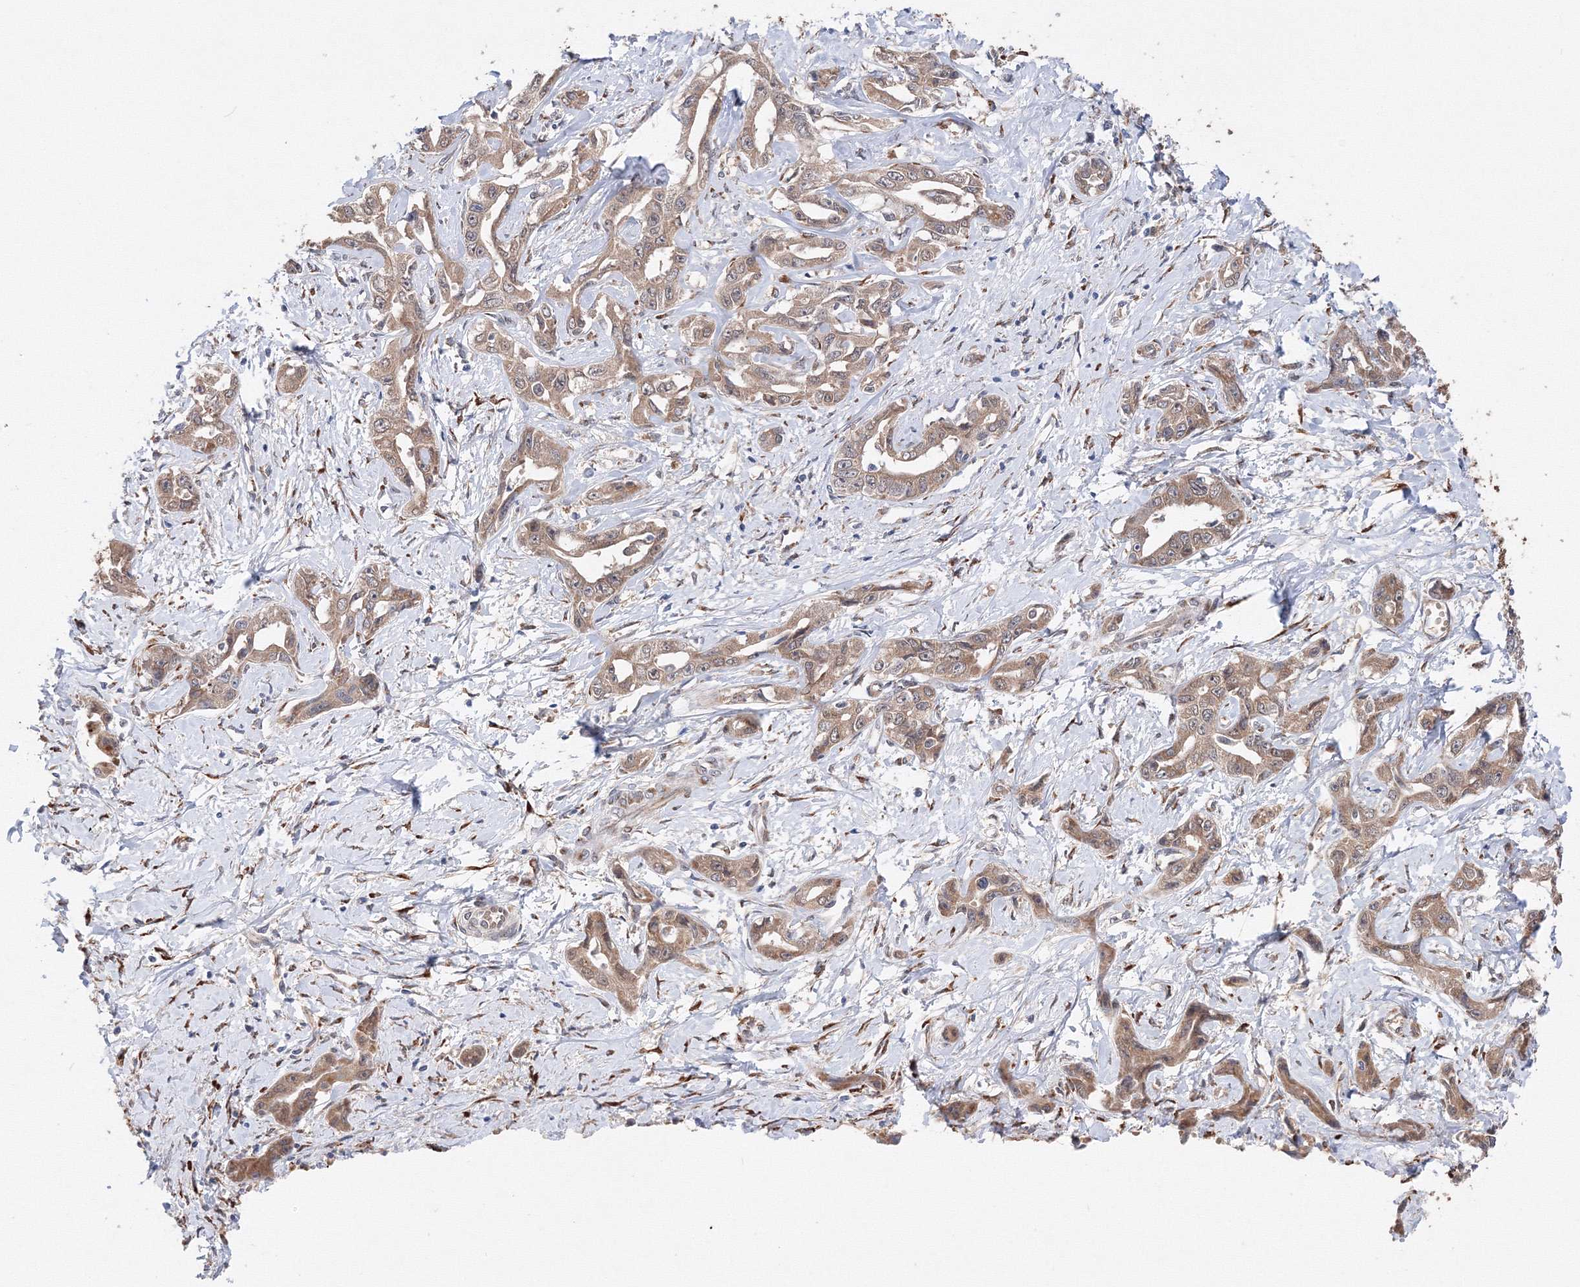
{"staining": {"intensity": "moderate", "quantity": ">75%", "location": "cytoplasmic/membranous"}, "tissue": "liver cancer", "cell_type": "Tumor cells", "image_type": "cancer", "snomed": [{"axis": "morphology", "description": "Cholangiocarcinoma"}, {"axis": "topography", "description": "Liver"}], "caption": "Human liver cancer (cholangiocarcinoma) stained for a protein (brown) displays moderate cytoplasmic/membranous positive expression in approximately >75% of tumor cells.", "gene": "DIS3L2", "patient": {"sex": "male", "age": 59}}